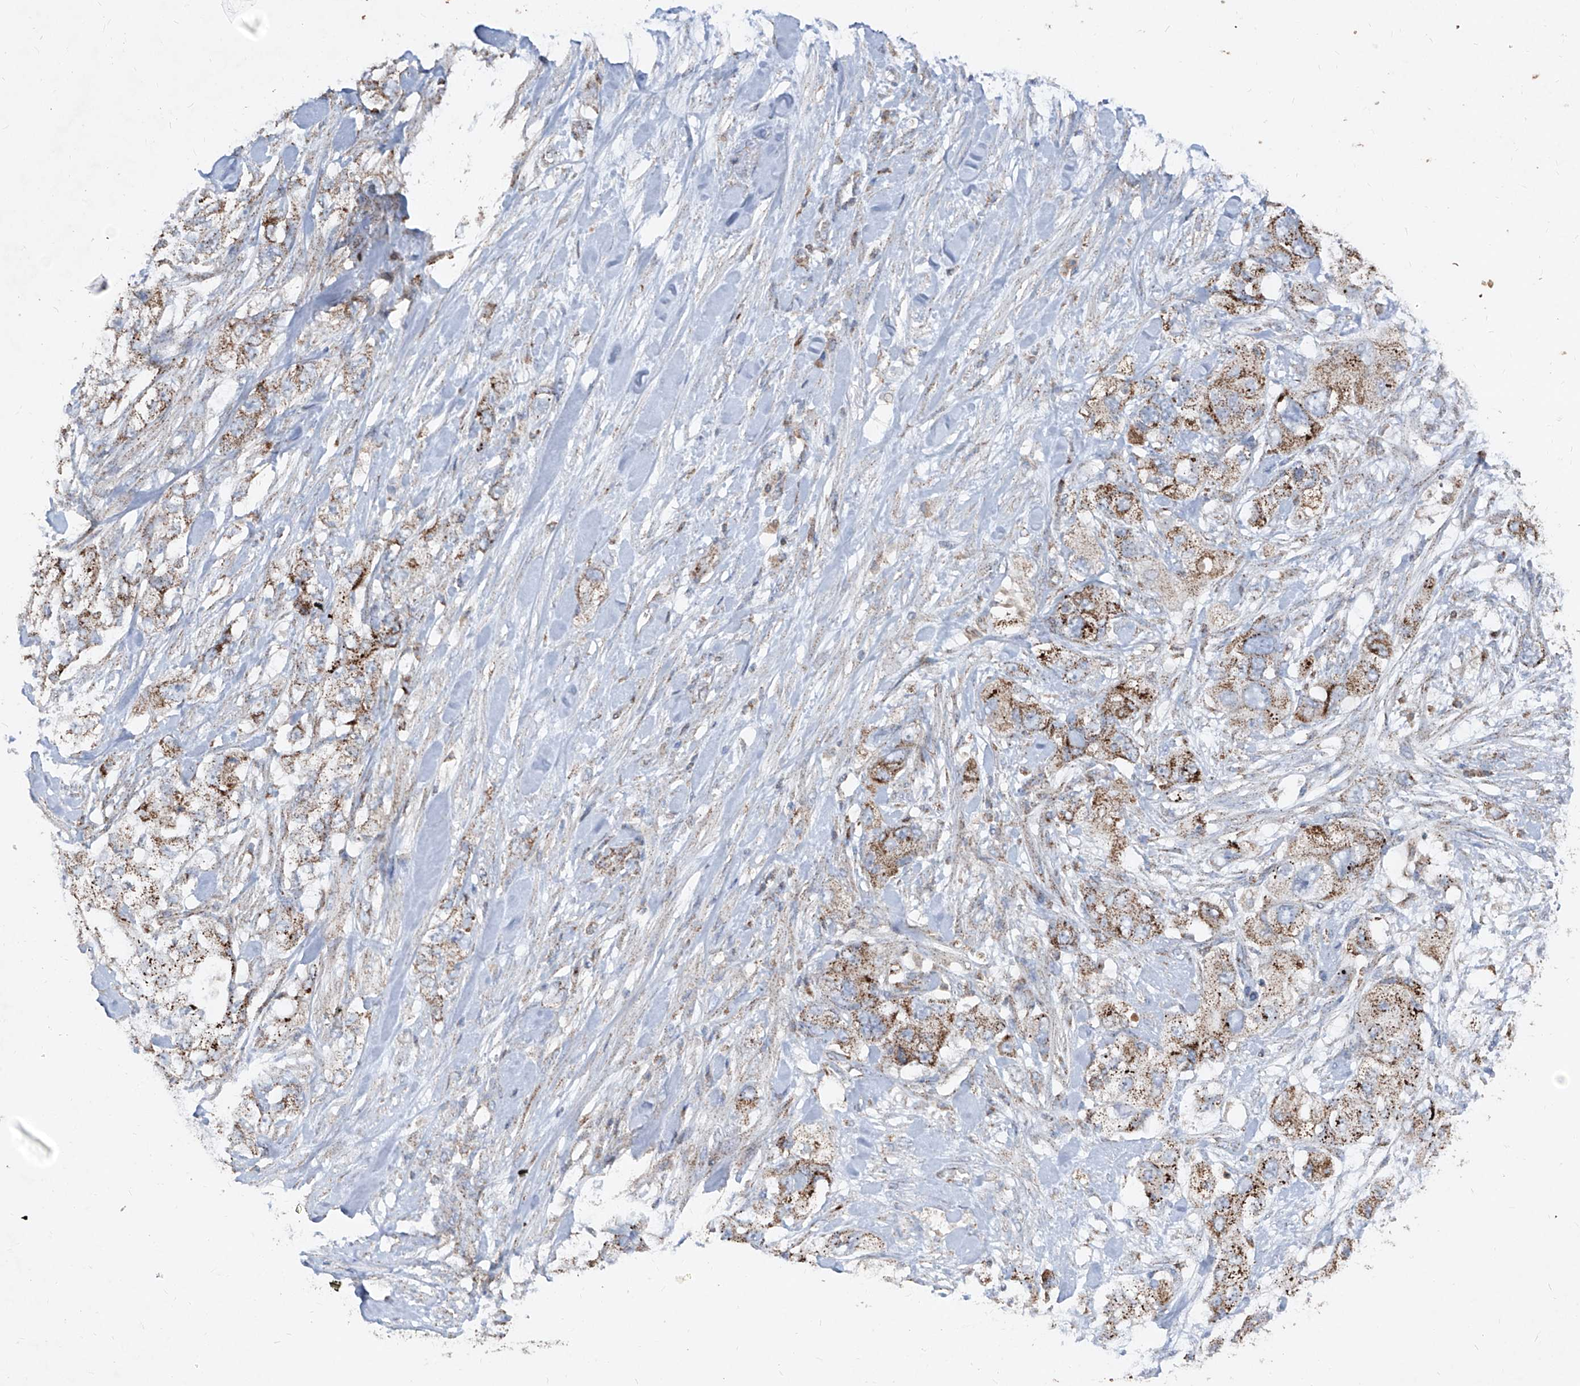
{"staining": {"intensity": "moderate", "quantity": ">75%", "location": "cytoplasmic/membranous"}, "tissue": "pancreatic cancer", "cell_type": "Tumor cells", "image_type": "cancer", "snomed": [{"axis": "morphology", "description": "Adenocarcinoma, NOS"}, {"axis": "topography", "description": "Pancreas"}], "caption": "This histopathology image demonstrates immunohistochemistry (IHC) staining of human pancreatic adenocarcinoma, with medium moderate cytoplasmic/membranous staining in approximately >75% of tumor cells.", "gene": "ABCD3", "patient": {"sex": "female", "age": 73}}